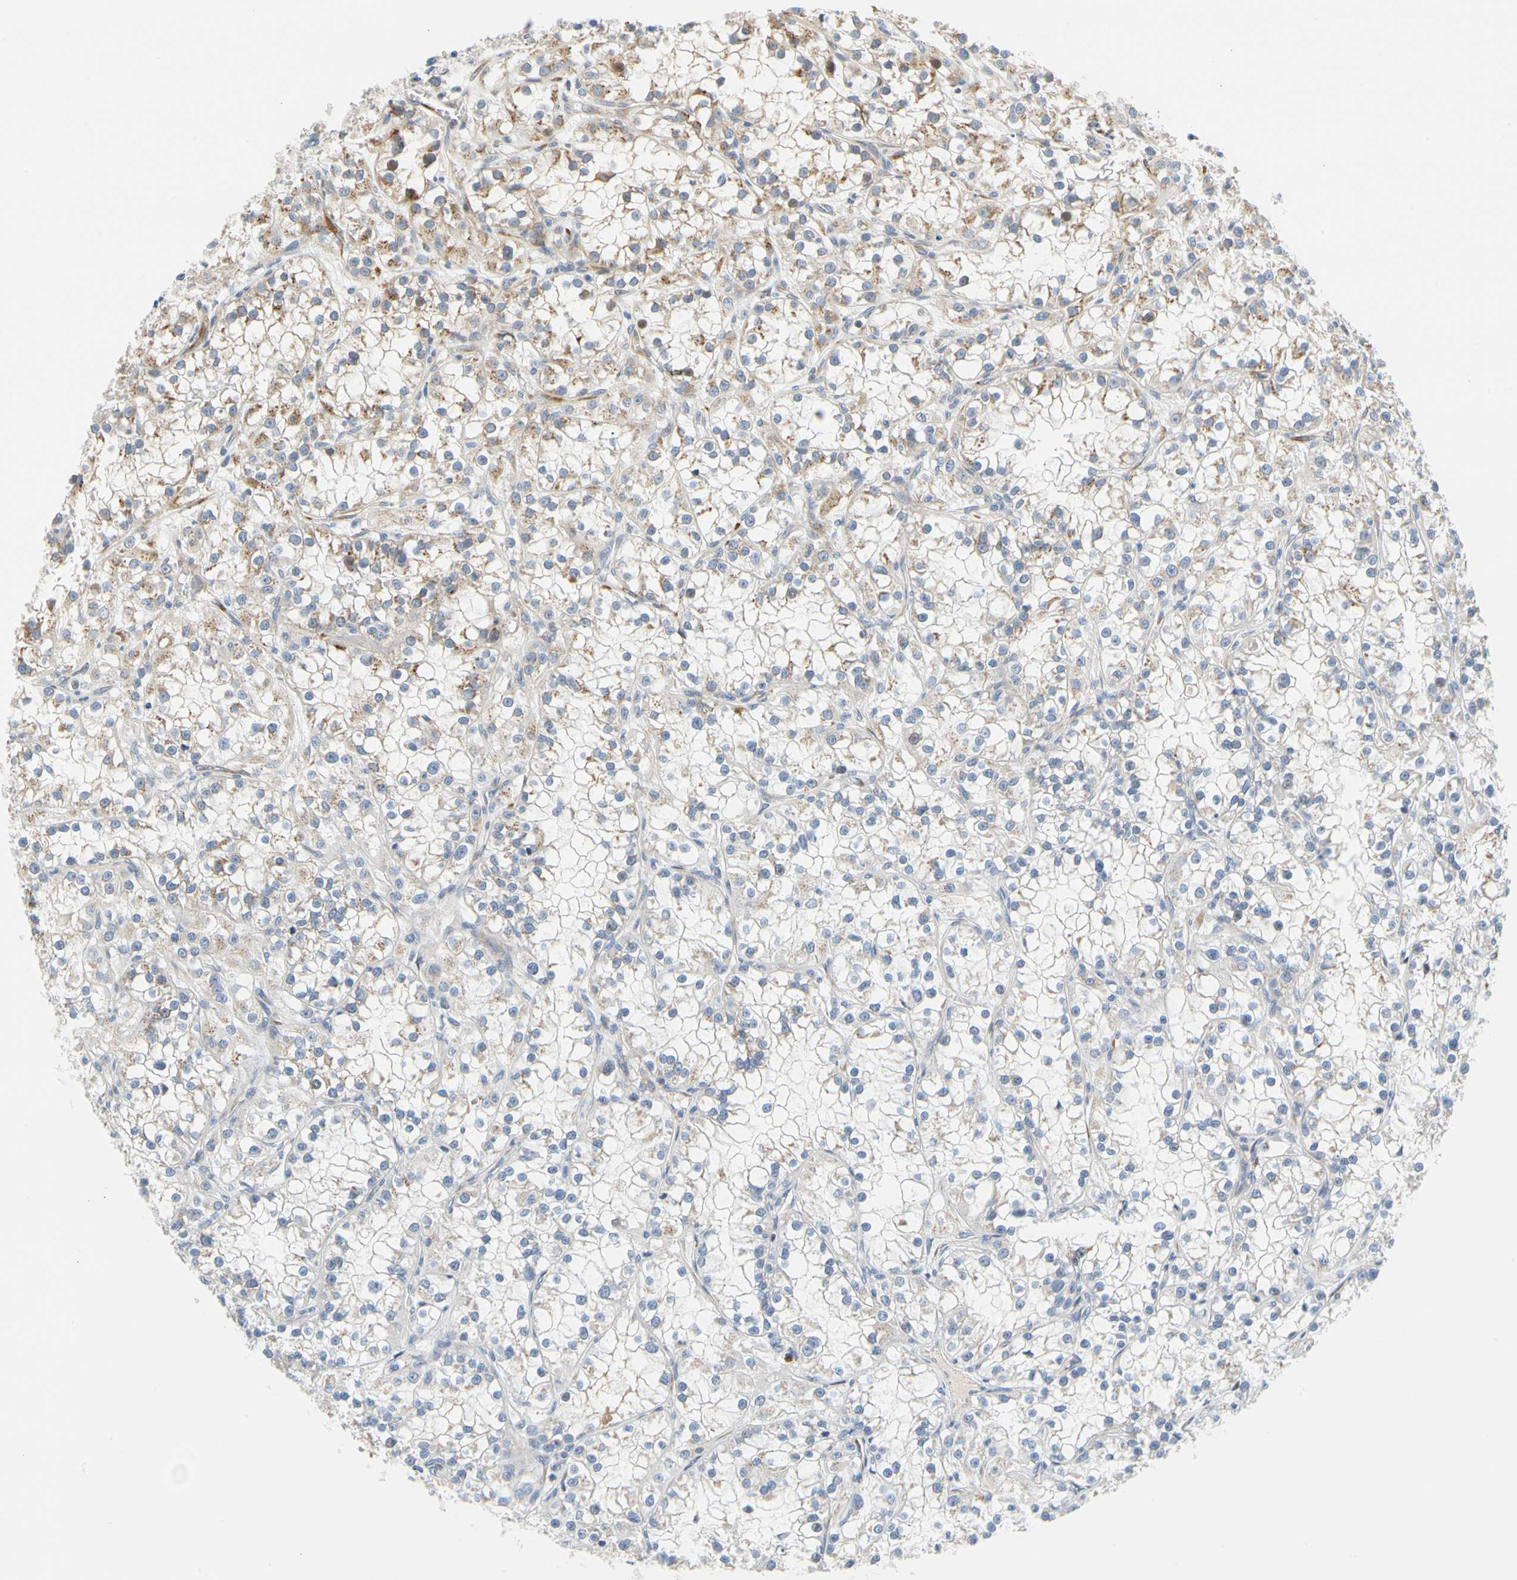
{"staining": {"intensity": "moderate", "quantity": "<25%", "location": "cytoplasmic/membranous"}, "tissue": "renal cancer", "cell_type": "Tumor cells", "image_type": "cancer", "snomed": [{"axis": "morphology", "description": "Adenocarcinoma, NOS"}, {"axis": "topography", "description": "Kidney"}], "caption": "This is an image of immunohistochemistry staining of renal adenocarcinoma, which shows moderate positivity in the cytoplasmic/membranous of tumor cells.", "gene": "ZNF236", "patient": {"sex": "female", "age": 52}}